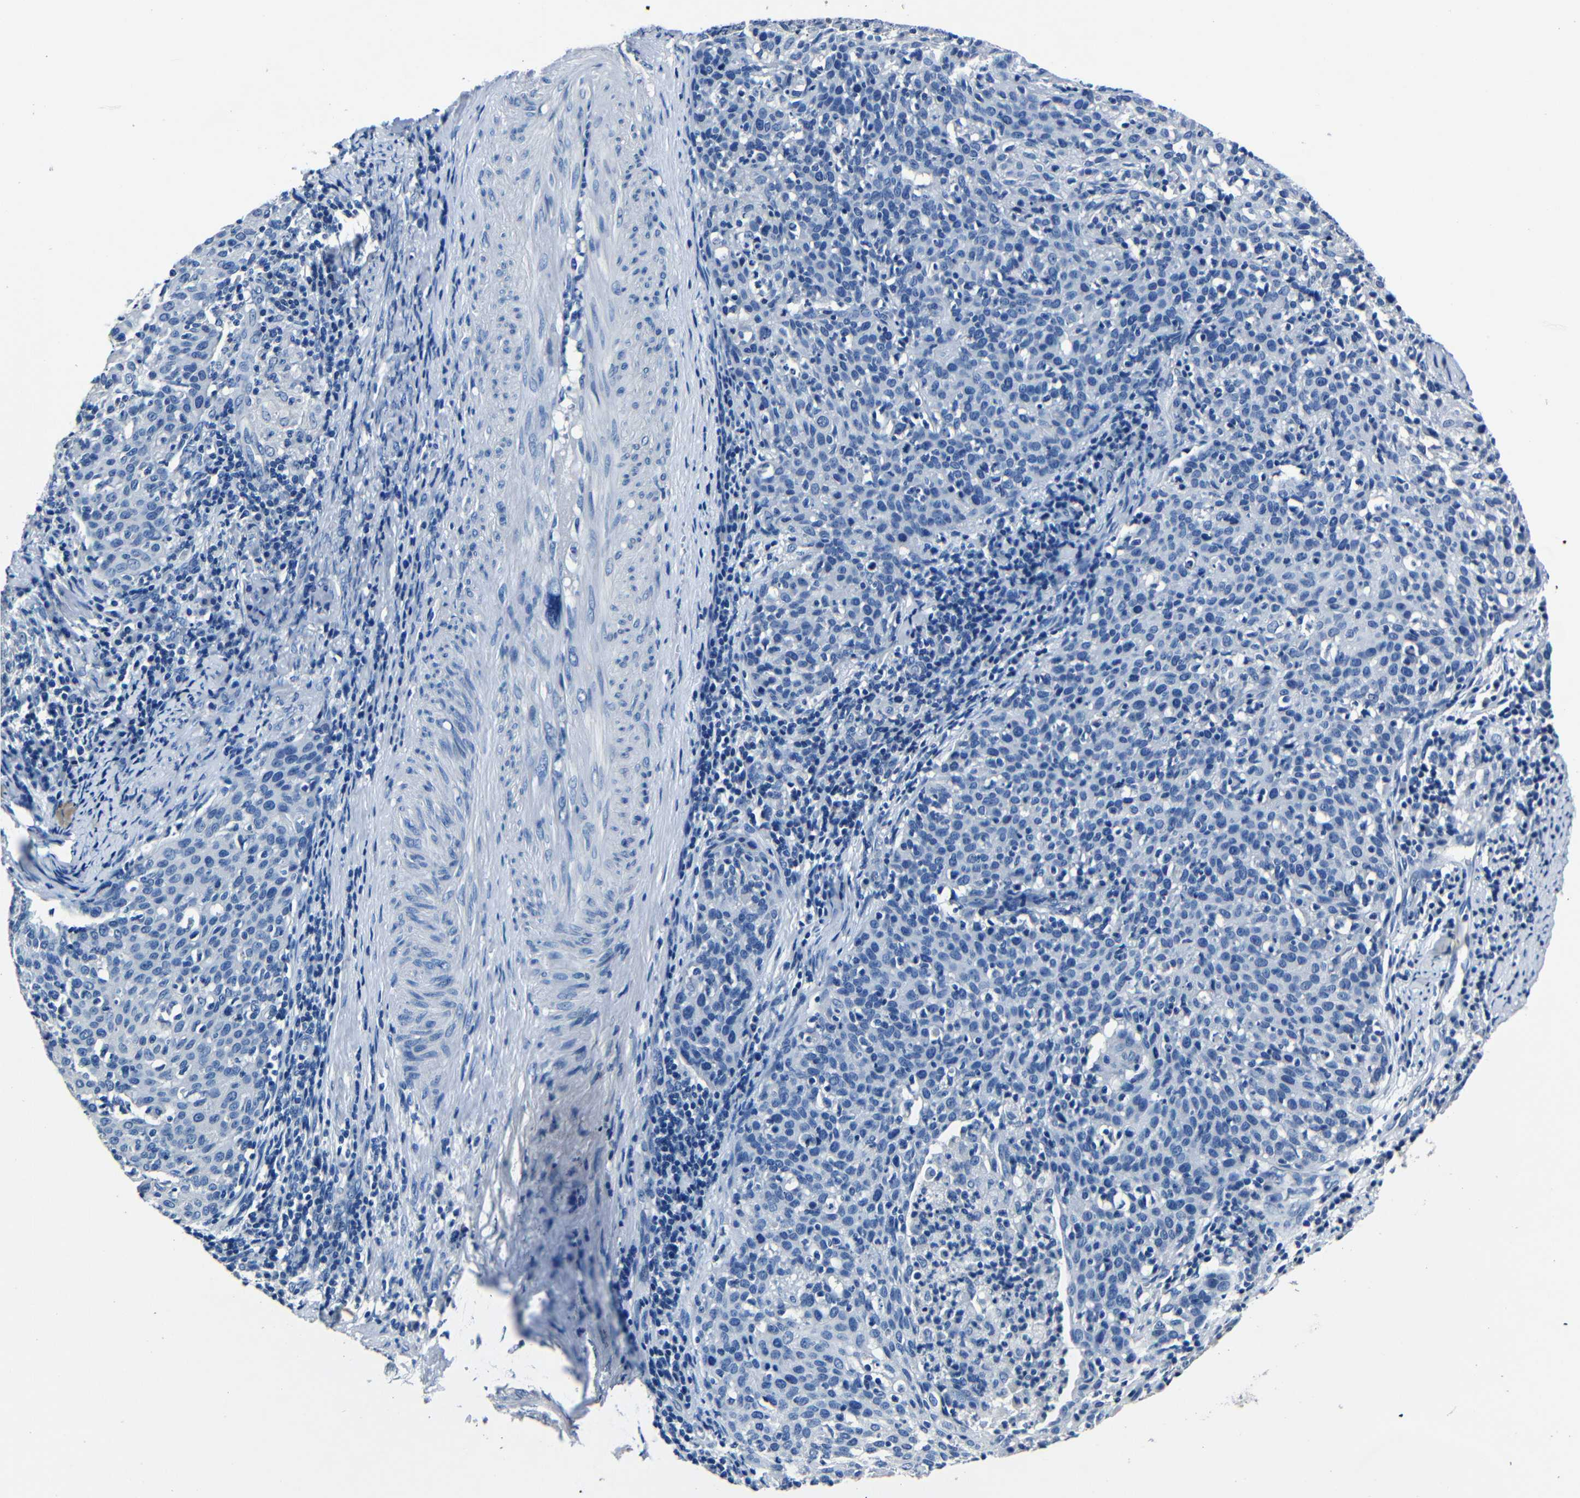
{"staining": {"intensity": "negative", "quantity": "none", "location": "none"}, "tissue": "cervical cancer", "cell_type": "Tumor cells", "image_type": "cancer", "snomed": [{"axis": "morphology", "description": "Squamous cell carcinoma, NOS"}, {"axis": "topography", "description": "Cervix"}], "caption": "Protein analysis of cervical squamous cell carcinoma demonstrates no significant expression in tumor cells. The staining was performed using DAB (3,3'-diaminobenzidine) to visualize the protein expression in brown, while the nuclei were stained in blue with hematoxylin (Magnification: 20x).", "gene": "NCMAP", "patient": {"sex": "female", "age": 38}}